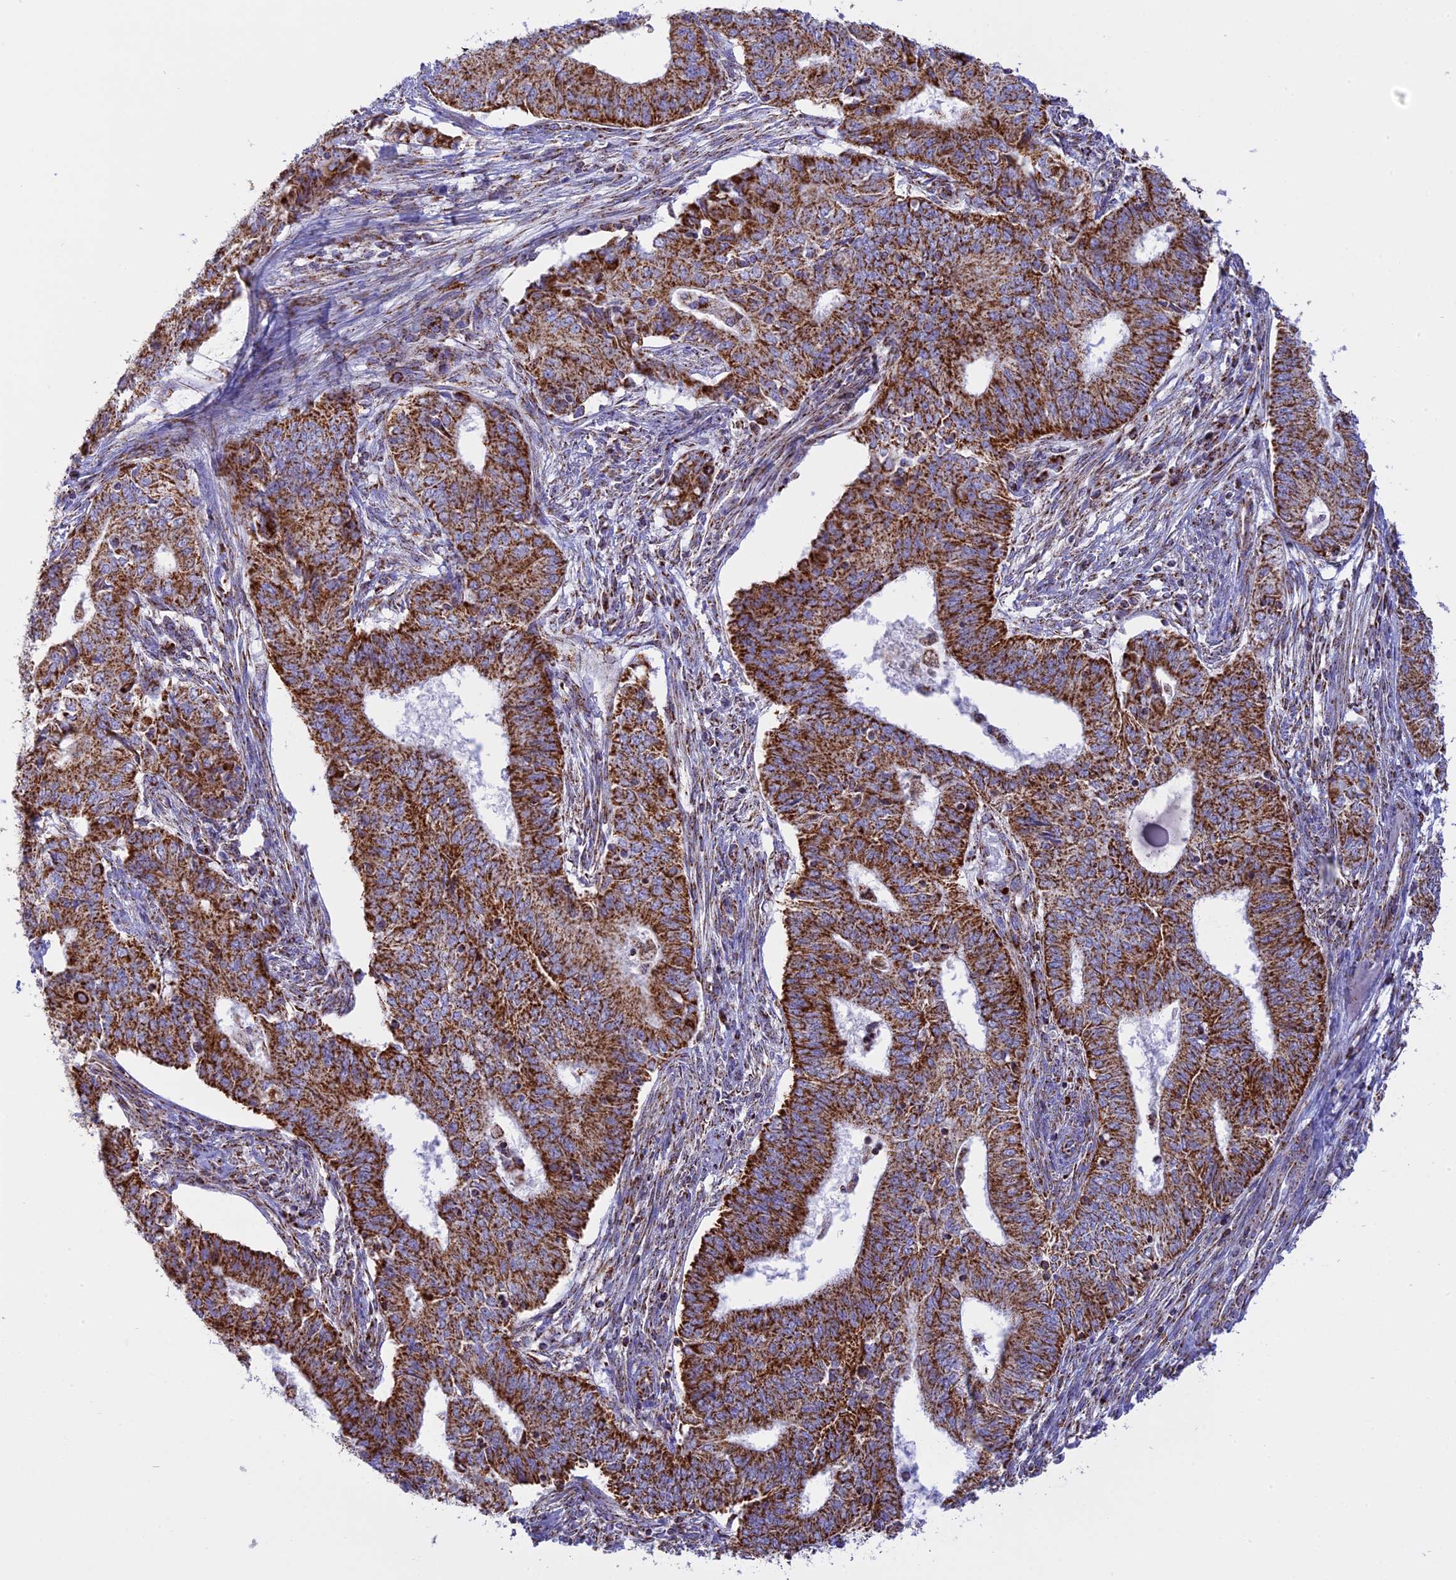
{"staining": {"intensity": "strong", "quantity": ">75%", "location": "cytoplasmic/membranous"}, "tissue": "endometrial cancer", "cell_type": "Tumor cells", "image_type": "cancer", "snomed": [{"axis": "morphology", "description": "Adenocarcinoma, NOS"}, {"axis": "topography", "description": "Endometrium"}], "caption": "Endometrial adenocarcinoma was stained to show a protein in brown. There is high levels of strong cytoplasmic/membranous positivity in about >75% of tumor cells.", "gene": "KCNG1", "patient": {"sex": "female", "age": 62}}